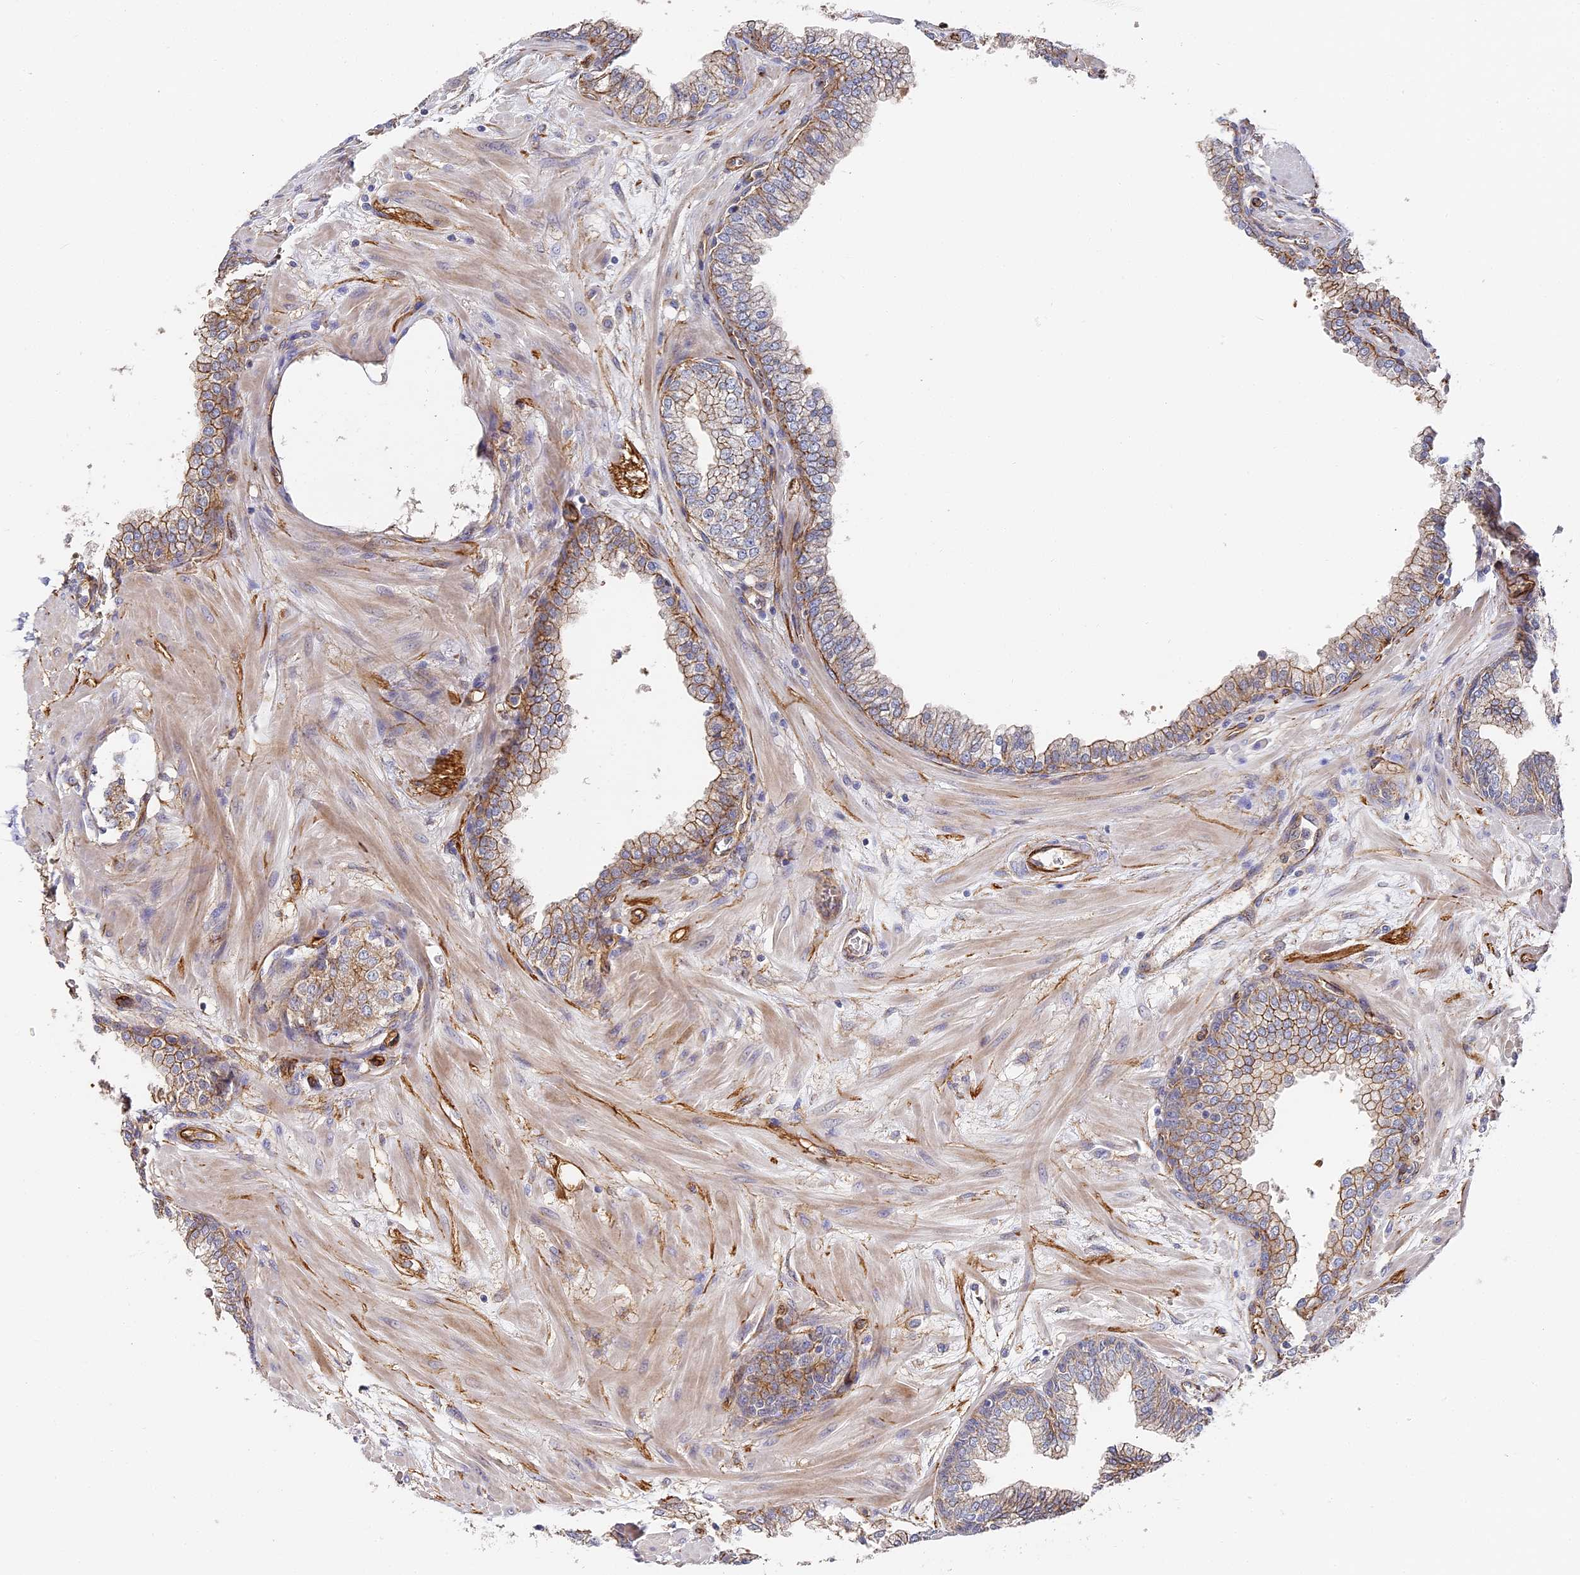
{"staining": {"intensity": "moderate", "quantity": "<25%", "location": "cytoplasmic/membranous"}, "tissue": "prostate", "cell_type": "Glandular cells", "image_type": "normal", "snomed": [{"axis": "morphology", "description": "Normal tissue, NOS"}, {"axis": "morphology", "description": "Urothelial carcinoma, Low grade"}, {"axis": "topography", "description": "Urinary bladder"}, {"axis": "topography", "description": "Prostate"}], "caption": "Prostate stained with a brown dye reveals moderate cytoplasmic/membranous positive expression in approximately <25% of glandular cells.", "gene": "CCDC30", "patient": {"sex": "male", "age": 60}}